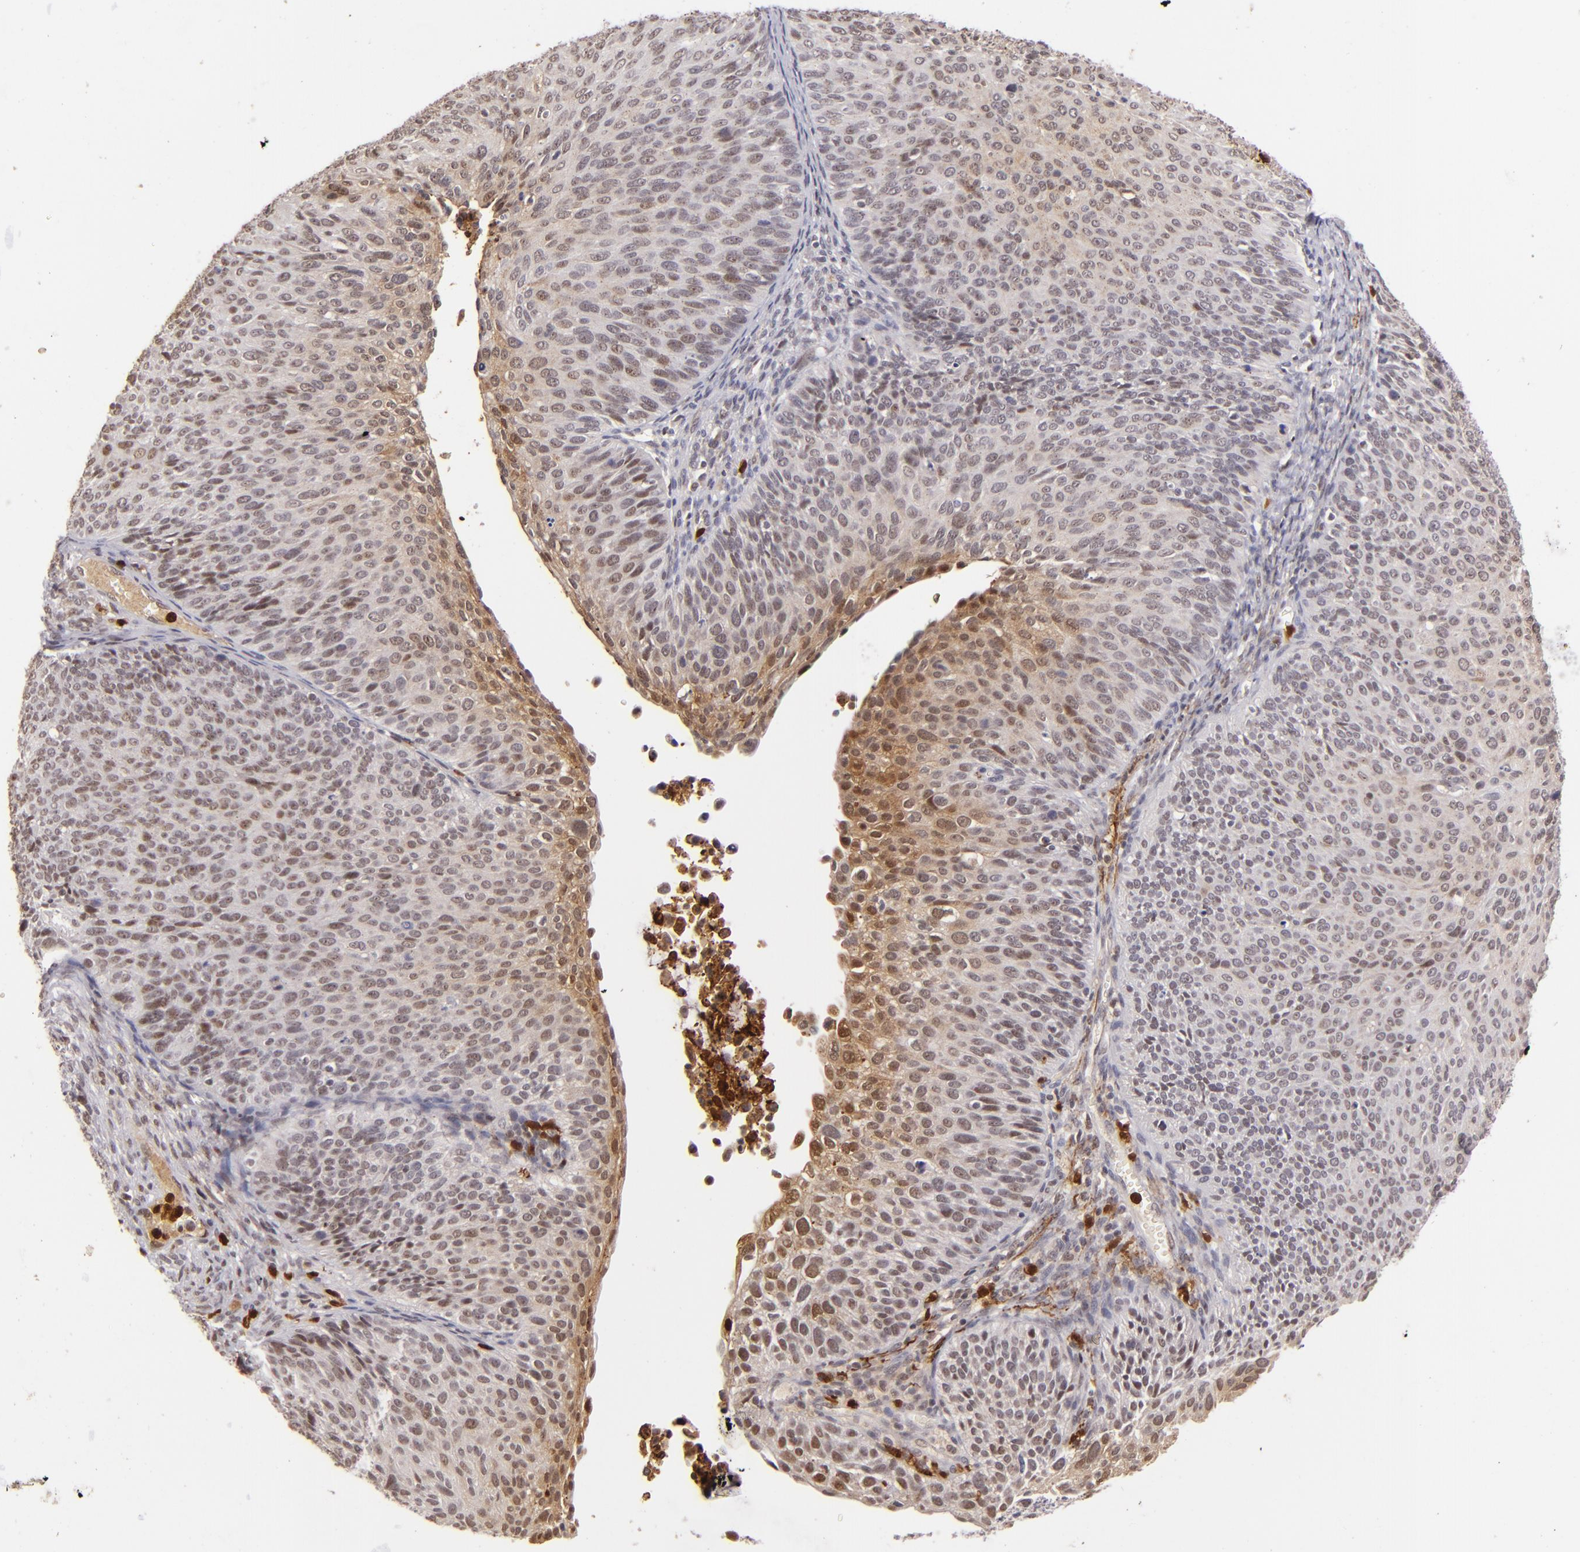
{"staining": {"intensity": "moderate", "quantity": "25%-75%", "location": "cytoplasmic/membranous,nuclear"}, "tissue": "cervical cancer", "cell_type": "Tumor cells", "image_type": "cancer", "snomed": [{"axis": "morphology", "description": "Squamous cell carcinoma, NOS"}, {"axis": "topography", "description": "Cervix"}], "caption": "Immunohistochemical staining of human cervical cancer shows moderate cytoplasmic/membranous and nuclear protein staining in about 25%-75% of tumor cells.", "gene": "RXRG", "patient": {"sex": "female", "age": 36}}